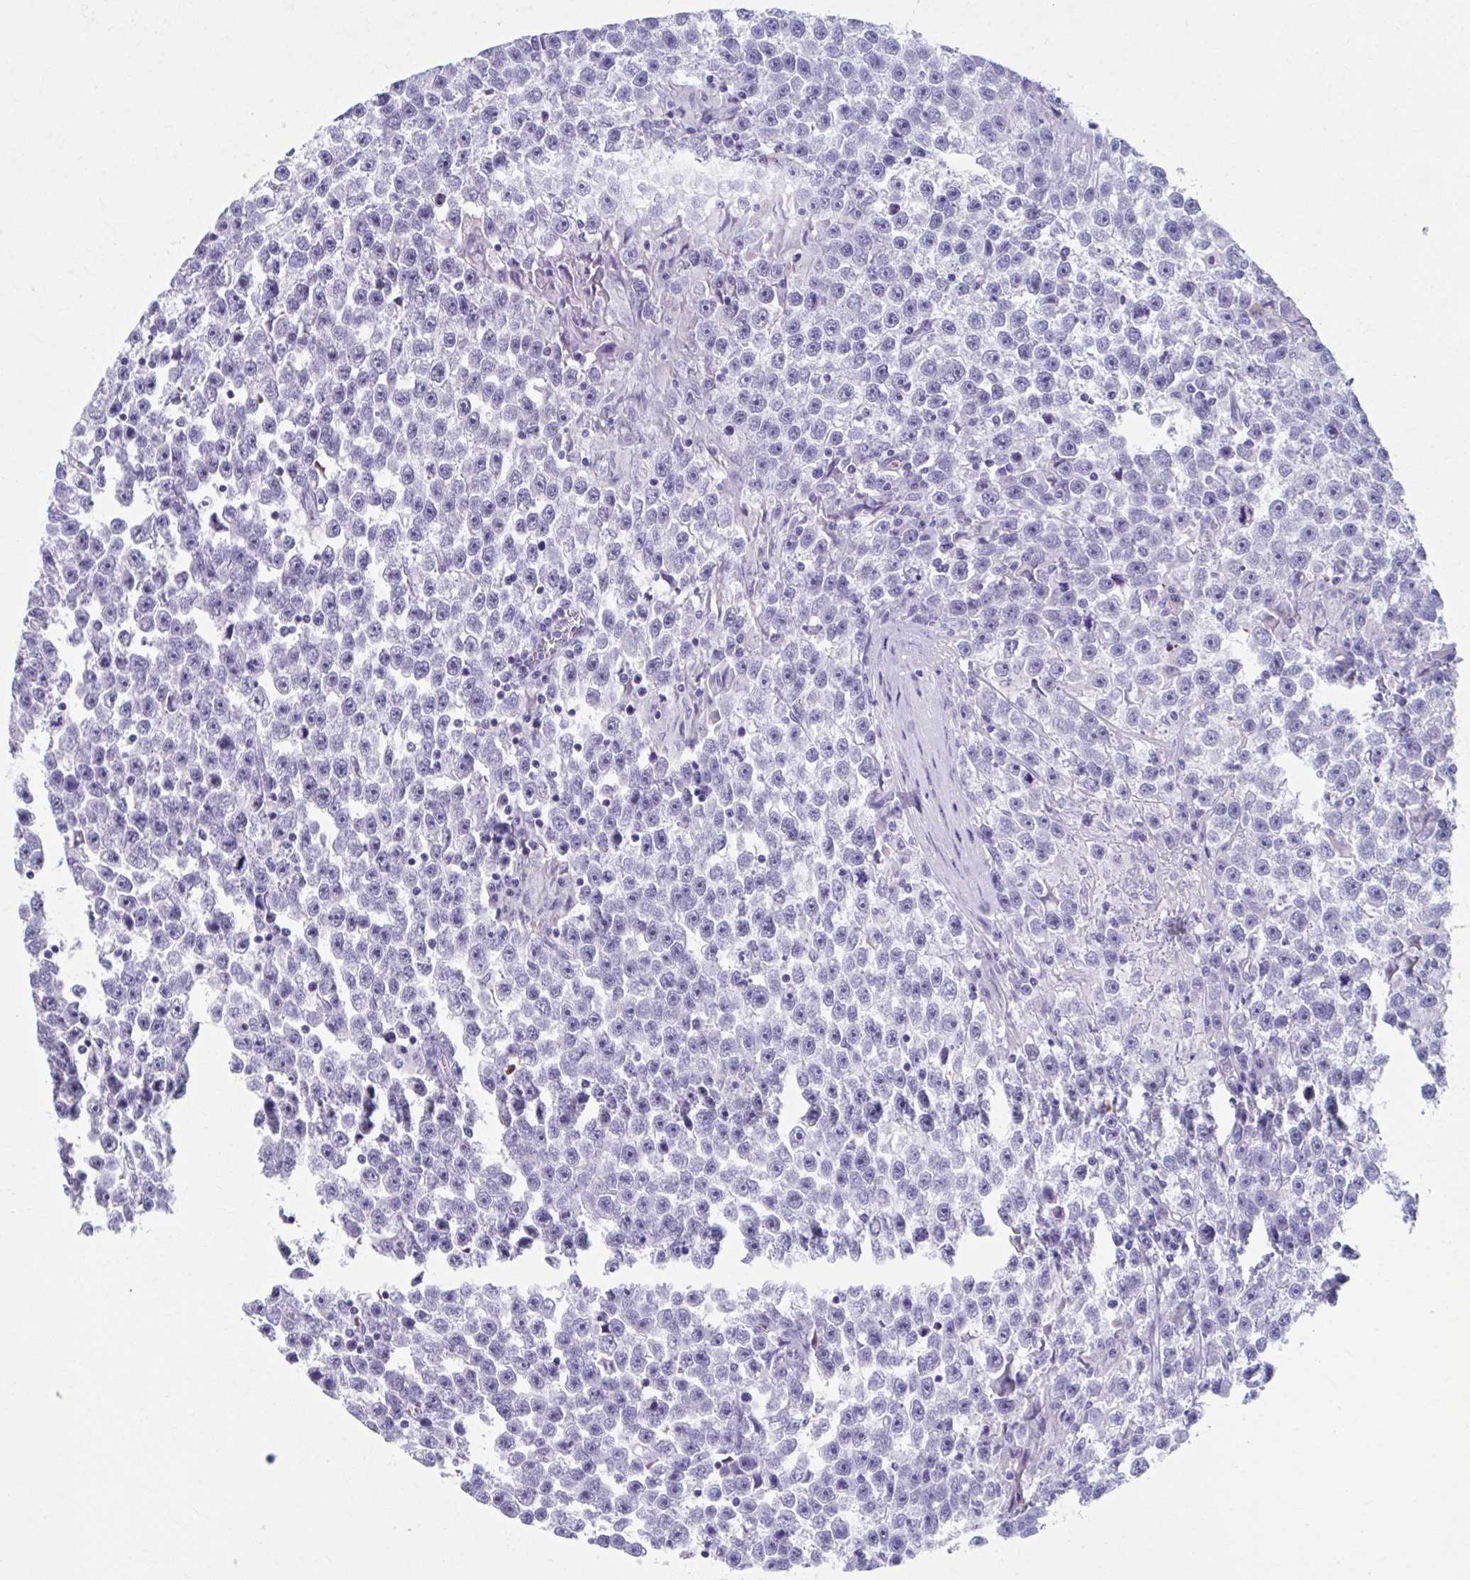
{"staining": {"intensity": "negative", "quantity": "none", "location": "none"}, "tissue": "testis cancer", "cell_type": "Tumor cells", "image_type": "cancer", "snomed": [{"axis": "morphology", "description": "Seminoma, NOS"}, {"axis": "topography", "description": "Testis"}], "caption": "The micrograph shows no significant staining in tumor cells of testis cancer (seminoma).", "gene": "KCNE2", "patient": {"sex": "male", "age": 31}}